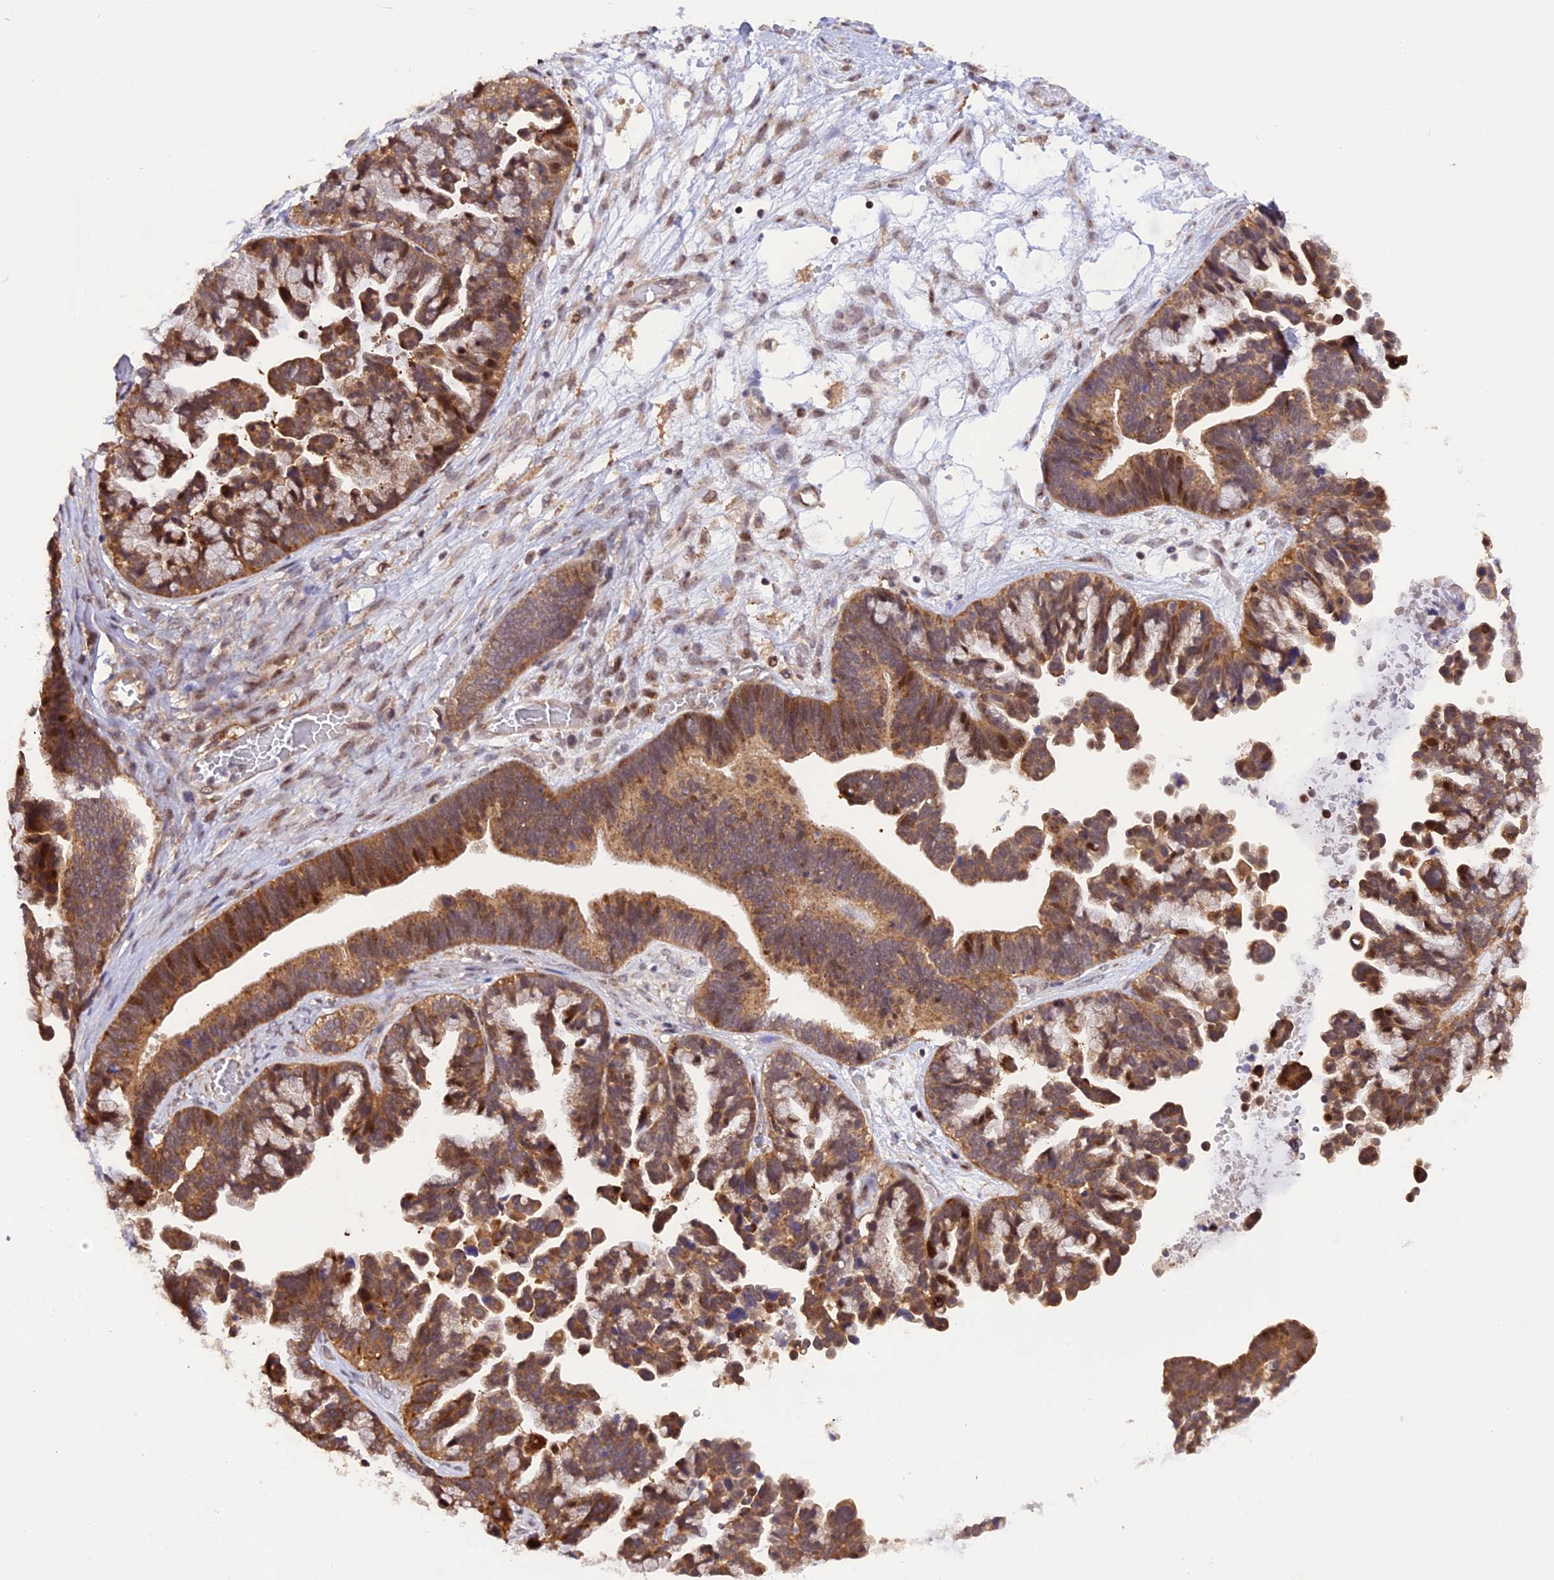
{"staining": {"intensity": "moderate", "quantity": ">75%", "location": "cytoplasmic/membranous"}, "tissue": "ovarian cancer", "cell_type": "Tumor cells", "image_type": "cancer", "snomed": [{"axis": "morphology", "description": "Cystadenocarcinoma, serous, NOS"}, {"axis": "topography", "description": "Ovary"}], "caption": "The histopathology image reveals staining of ovarian cancer, revealing moderate cytoplasmic/membranous protein positivity (brown color) within tumor cells. (brown staining indicates protein expression, while blue staining denotes nuclei).", "gene": "SAMD4A", "patient": {"sex": "female", "age": 56}}